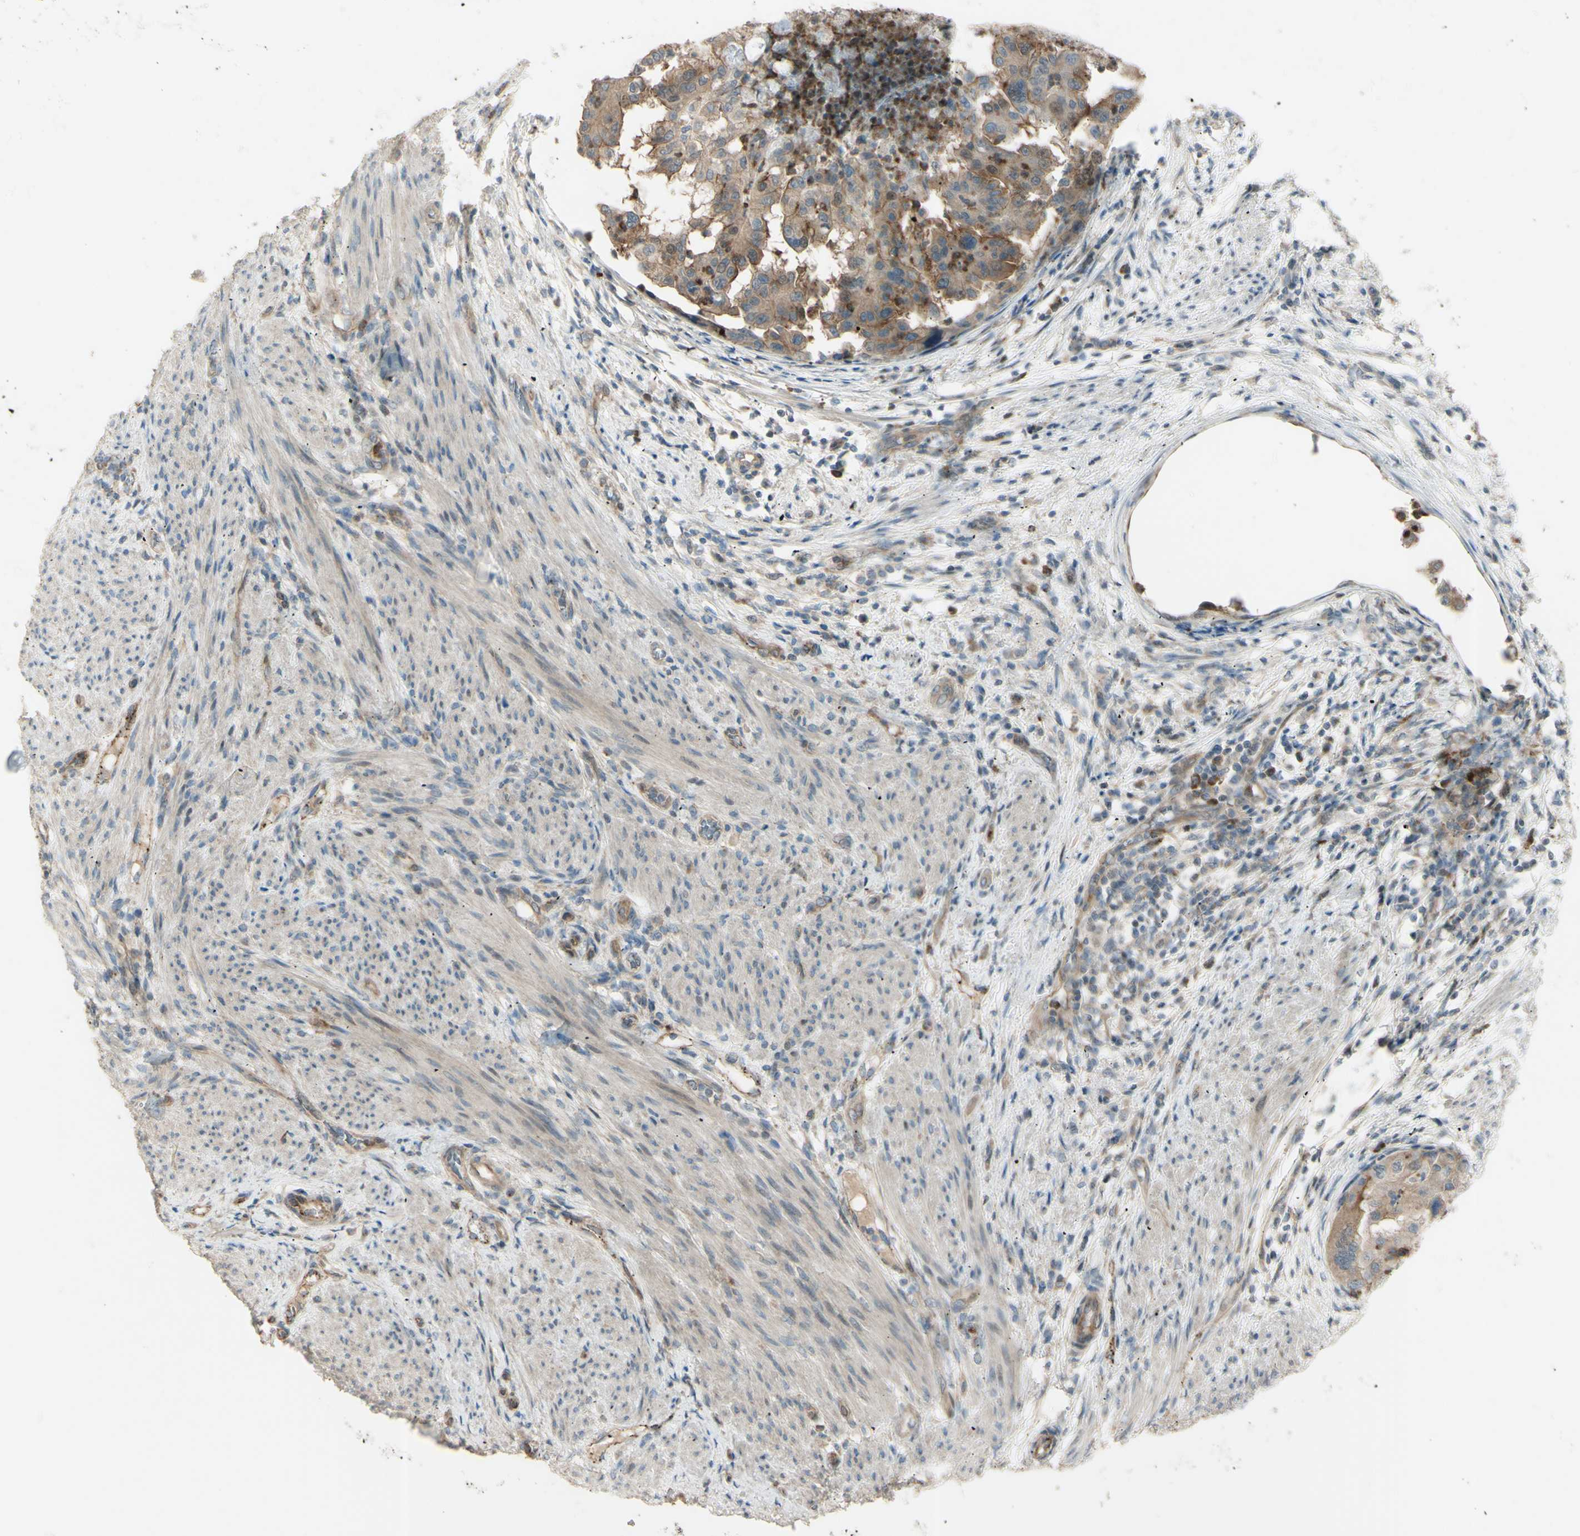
{"staining": {"intensity": "moderate", "quantity": ">75%", "location": "cytoplasmic/membranous"}, "tissue": "endometrial cancer", "cell_type": "Tumor cells", "image_type": "cancer", "snomed": [{"axis": "morphology", "description": "Adenocarcinoma, NOS"}, {"axis": "topography", "description": "Endometrium"}], "caption": "Immunohistochemistry photomicrograph of endometrial adenocarcinoma stained for a protein (brown), which shows medium levels of moderate cytoplasmic/membranous staining in approximately >75% of tumor cells.", "gene": "LMTK2", "patient": {"sex": "female", "age": 85}}